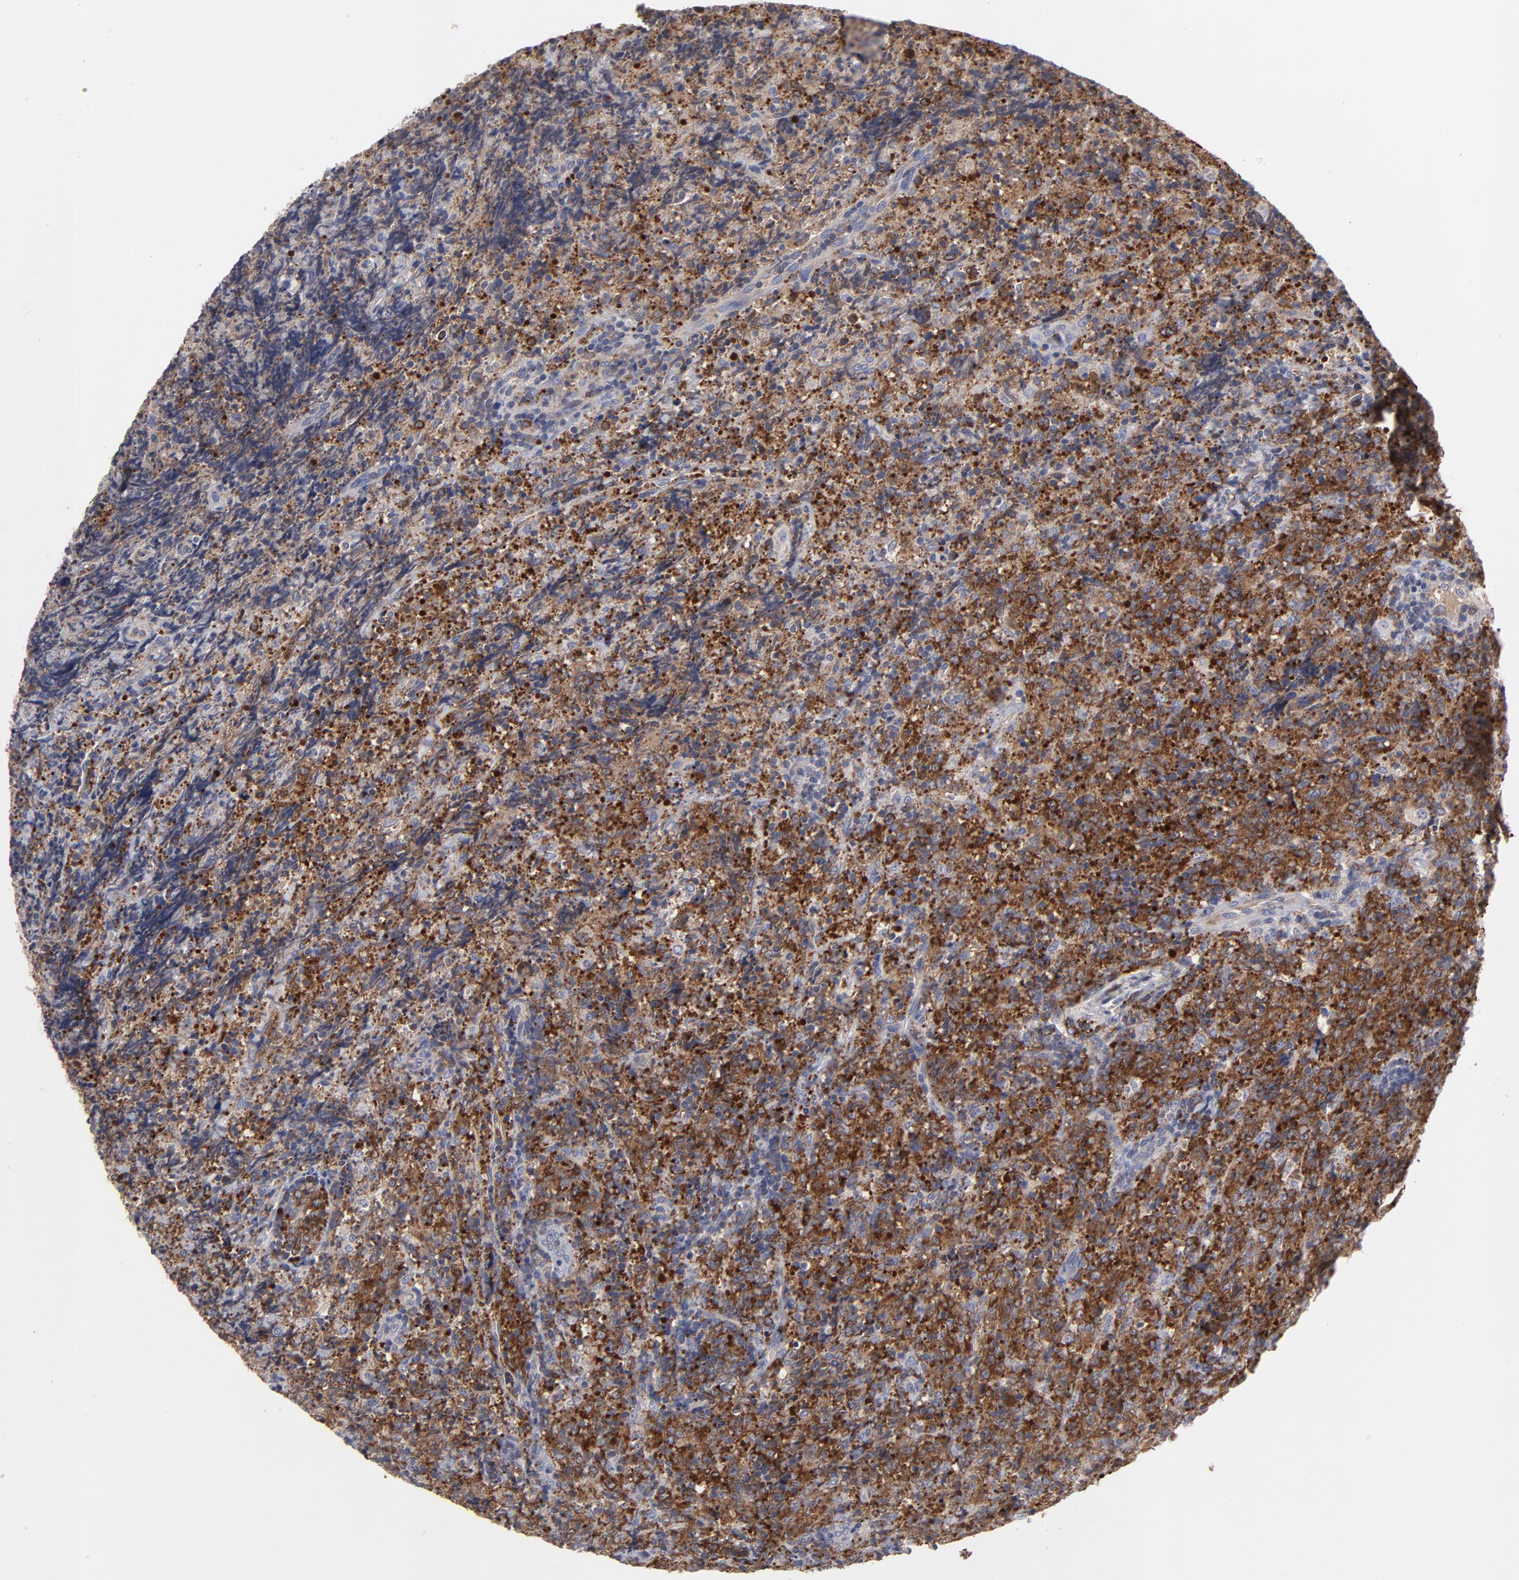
{"staining": {"intensity": "strong", "quantity": ">75%", "location": "cytoplasmic/membranous"}, "tissue": "lymphoma", "cell_type": "Tumor cells", "image_type": "cancer", "snomed": [{"axis": "morphology", "description": "Malignant lymphoma, non-Hodgkin's type, High grade"}, {"axis": "topography", "description": "Tonsil"}], "caption": "Tumor cells show high levels of strong cytoplasmic/membranous expression in about >75% of cells in malignant lymphoma, non-Hodgkin's type (high-grade).", "gene": "CEP97", "patient": {"sex": "female", "age": 36}}